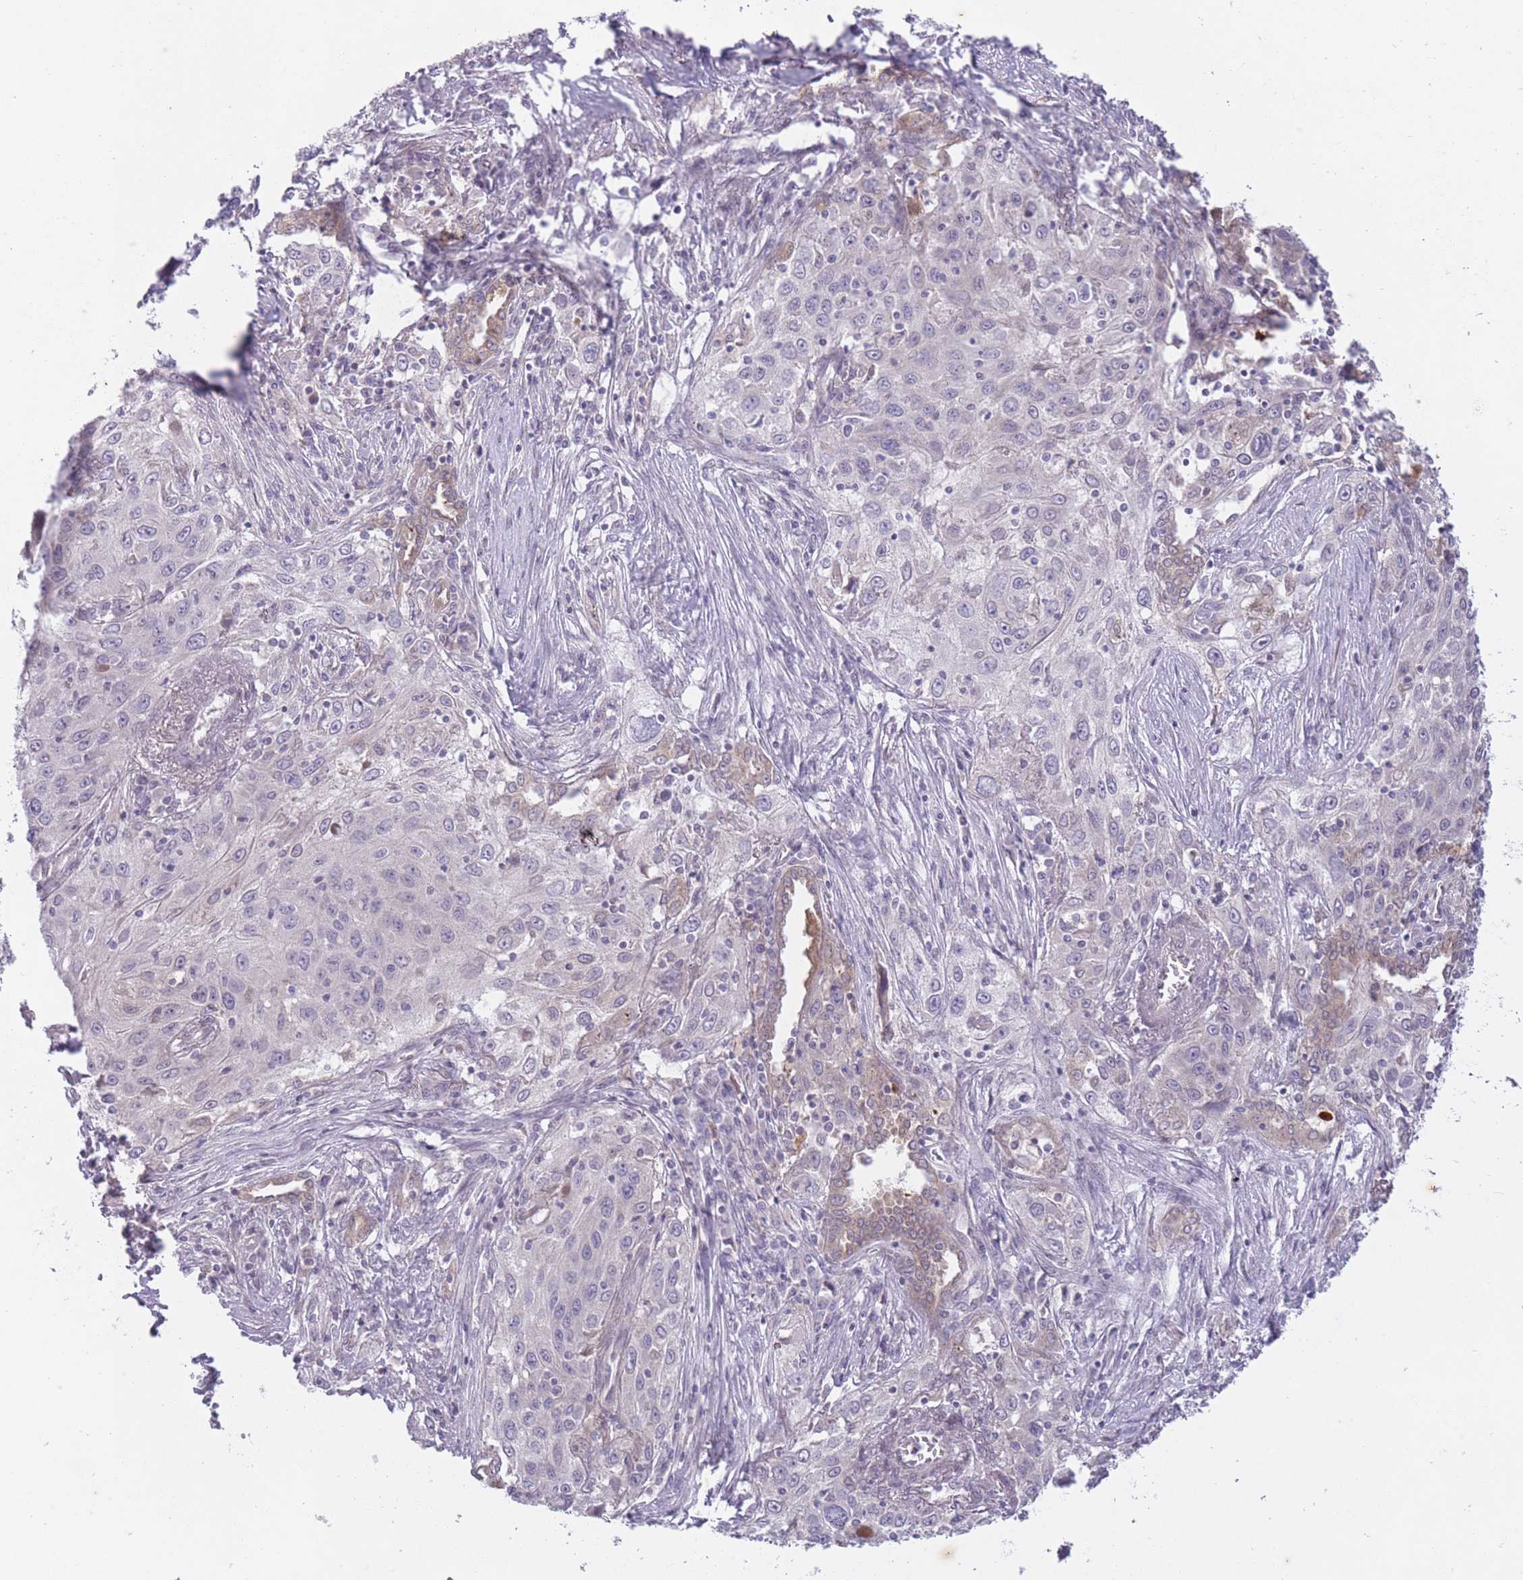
{"staining": {"intensity": "negative", "quantity": "none", "location": "none"}, "tissue": "lung cancer", "cell_type": "Tumor cells", "image_type": "cancer", "snomed": [{"axis": "morphology", "description": "Squamous cell carcinoma, NOS"}, {"axis": "topography", "description": "Lung"}], "caption": "DAB (3,3'-diaminobenzidine) immunohistochemical staining of lung cancer demonstrates no significant positivity in tumor cells.", "gene": "ARPIN", "patient": {"sex": "female", "age": 69}}